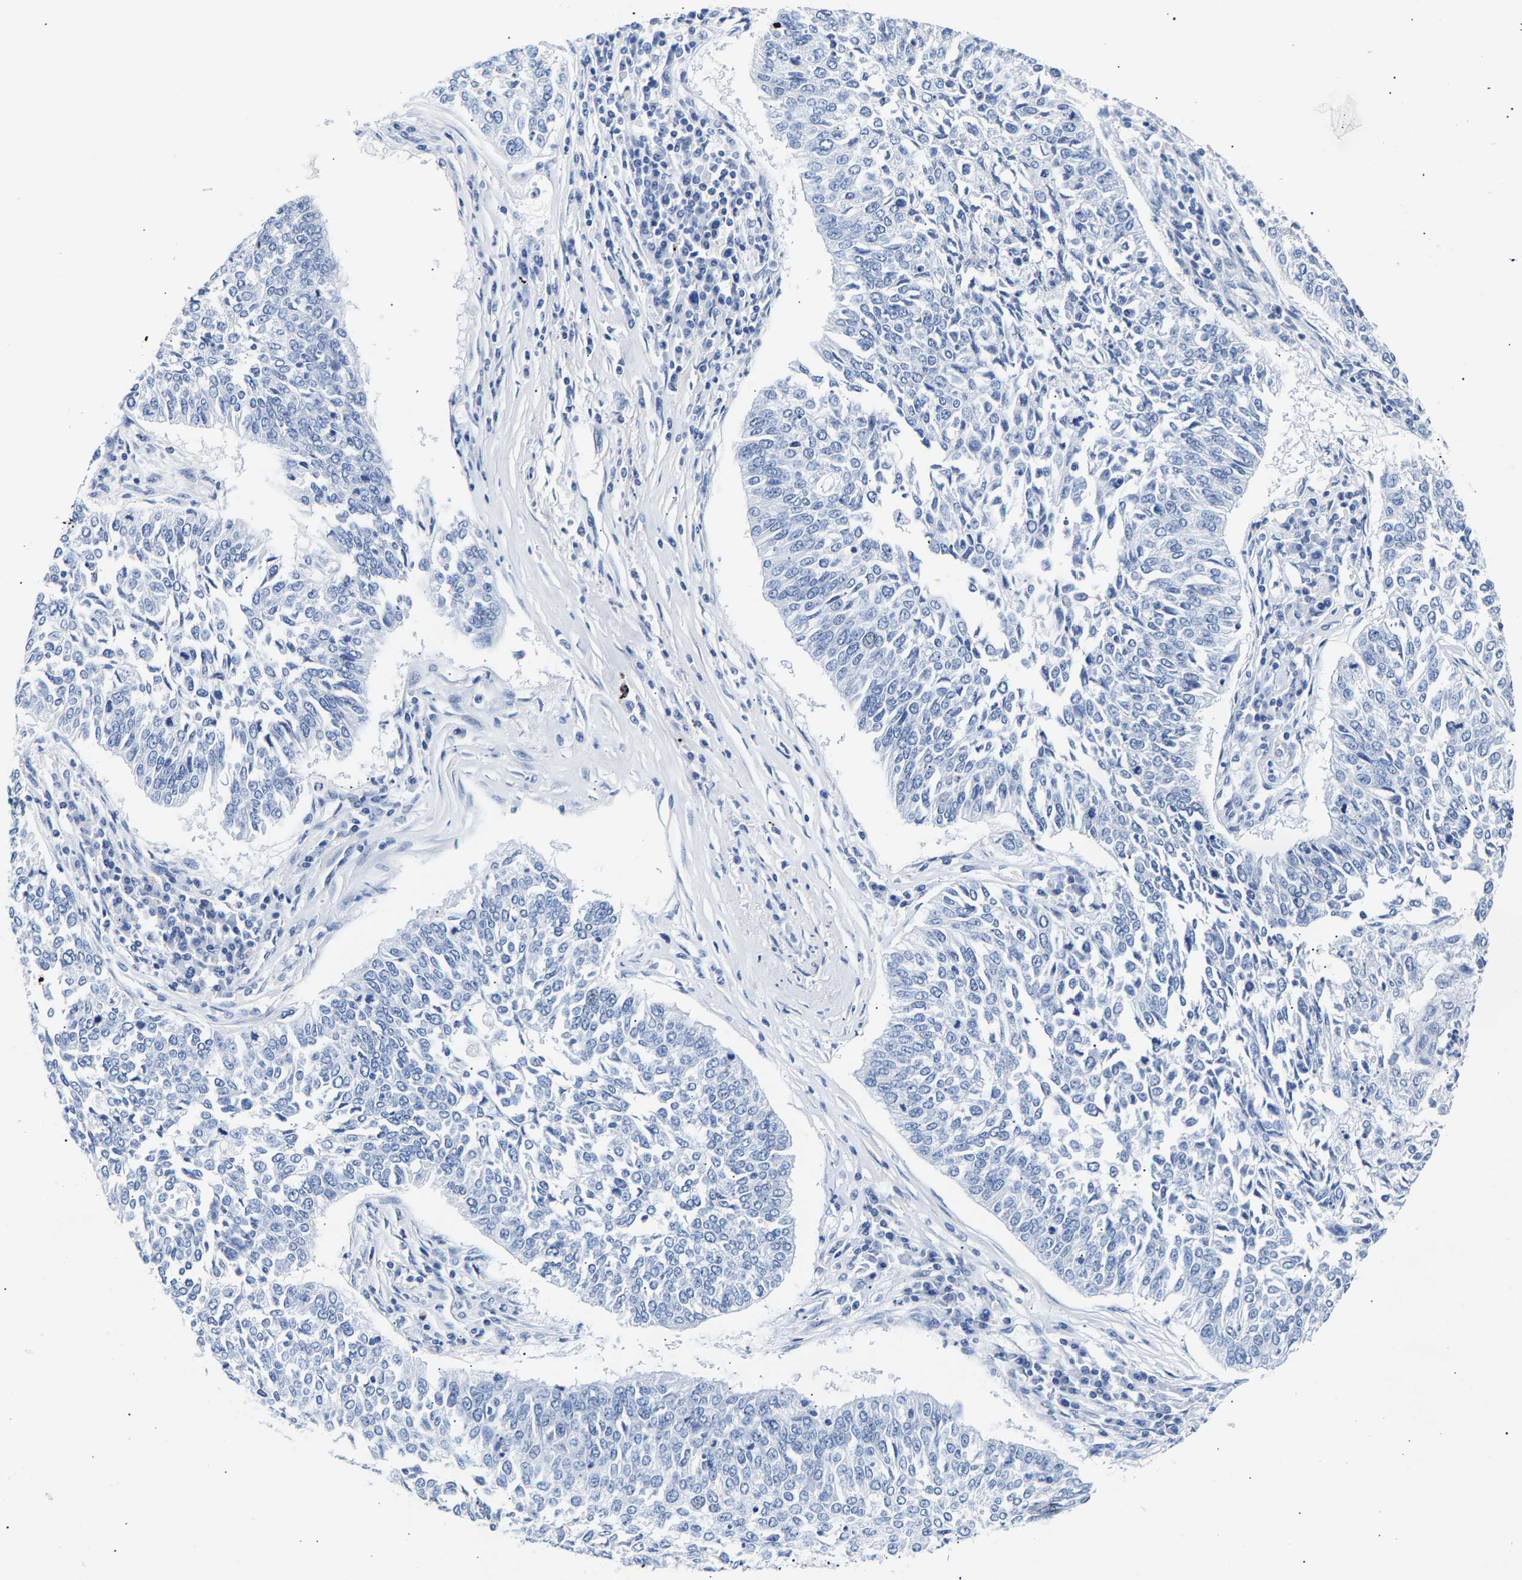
{"staining": {"intensity": "negative", "quantity": "none", "location": "none"}, "tissue": "lung cancer", "cell_type": "Tumor cells", "image_type": "cancer", "snomed": [{"axis": "morphology", "description": "Normal tissue, NOS"}, {"axis": "morphology", "description": "Squamous cell carcinoma, NOS"}, {"axis": "topography", "description": "Cartilage tissue"}, {"axis": "topography", "description": "Bronchus"}, {"axis": "topography", "description": "Lung"}], "caption": "High power microscopy image of an immunohistochemistry (IHC) image of lung cancer (squamous cell carcinoma), revealing no significant expression in tumor cells.", "gene": "SPINK2", "patient": {"sex": "female", "age": 49}}